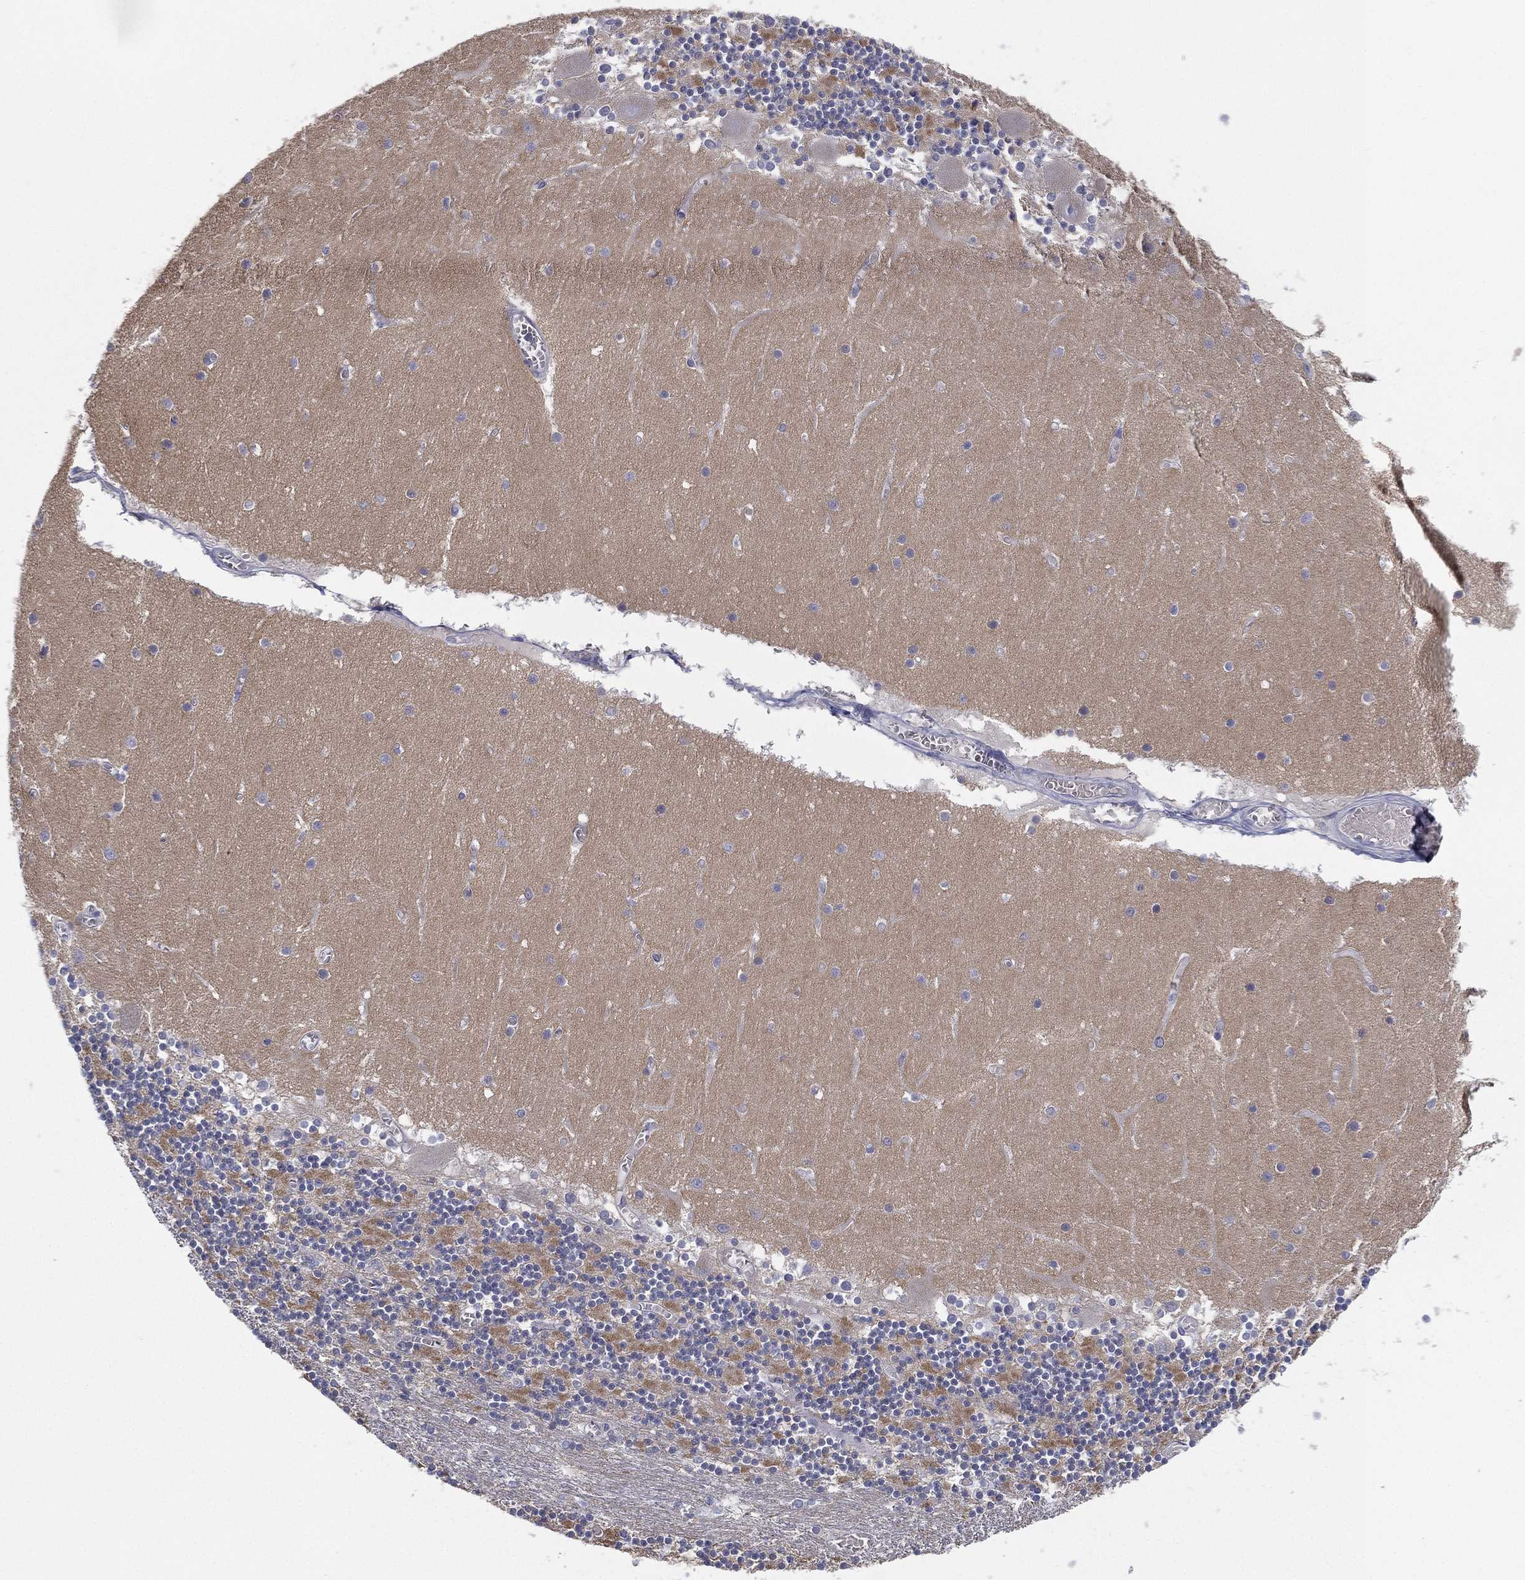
{"staining": {"intensity": "negative", "quantity": "none", "location": "none"}, "tissue": "cerebellum", "cell_type": "Cells in granular layer", "image_type": "normal", "snomed": [{"axis": "morphology", "description": "Normal tissue, NOS"}, {"axis": "topography", "description": "Cerebellum"}], "caption": "The photomicrograph reveals no staining of cells in granular layer in normal cerebellum. (Brightfield microscopy of DAB immunohistochemistry (IHC) at high magnification).", "gene": "CYP2D6", "patient": {"sex": "female", "age": 28}}